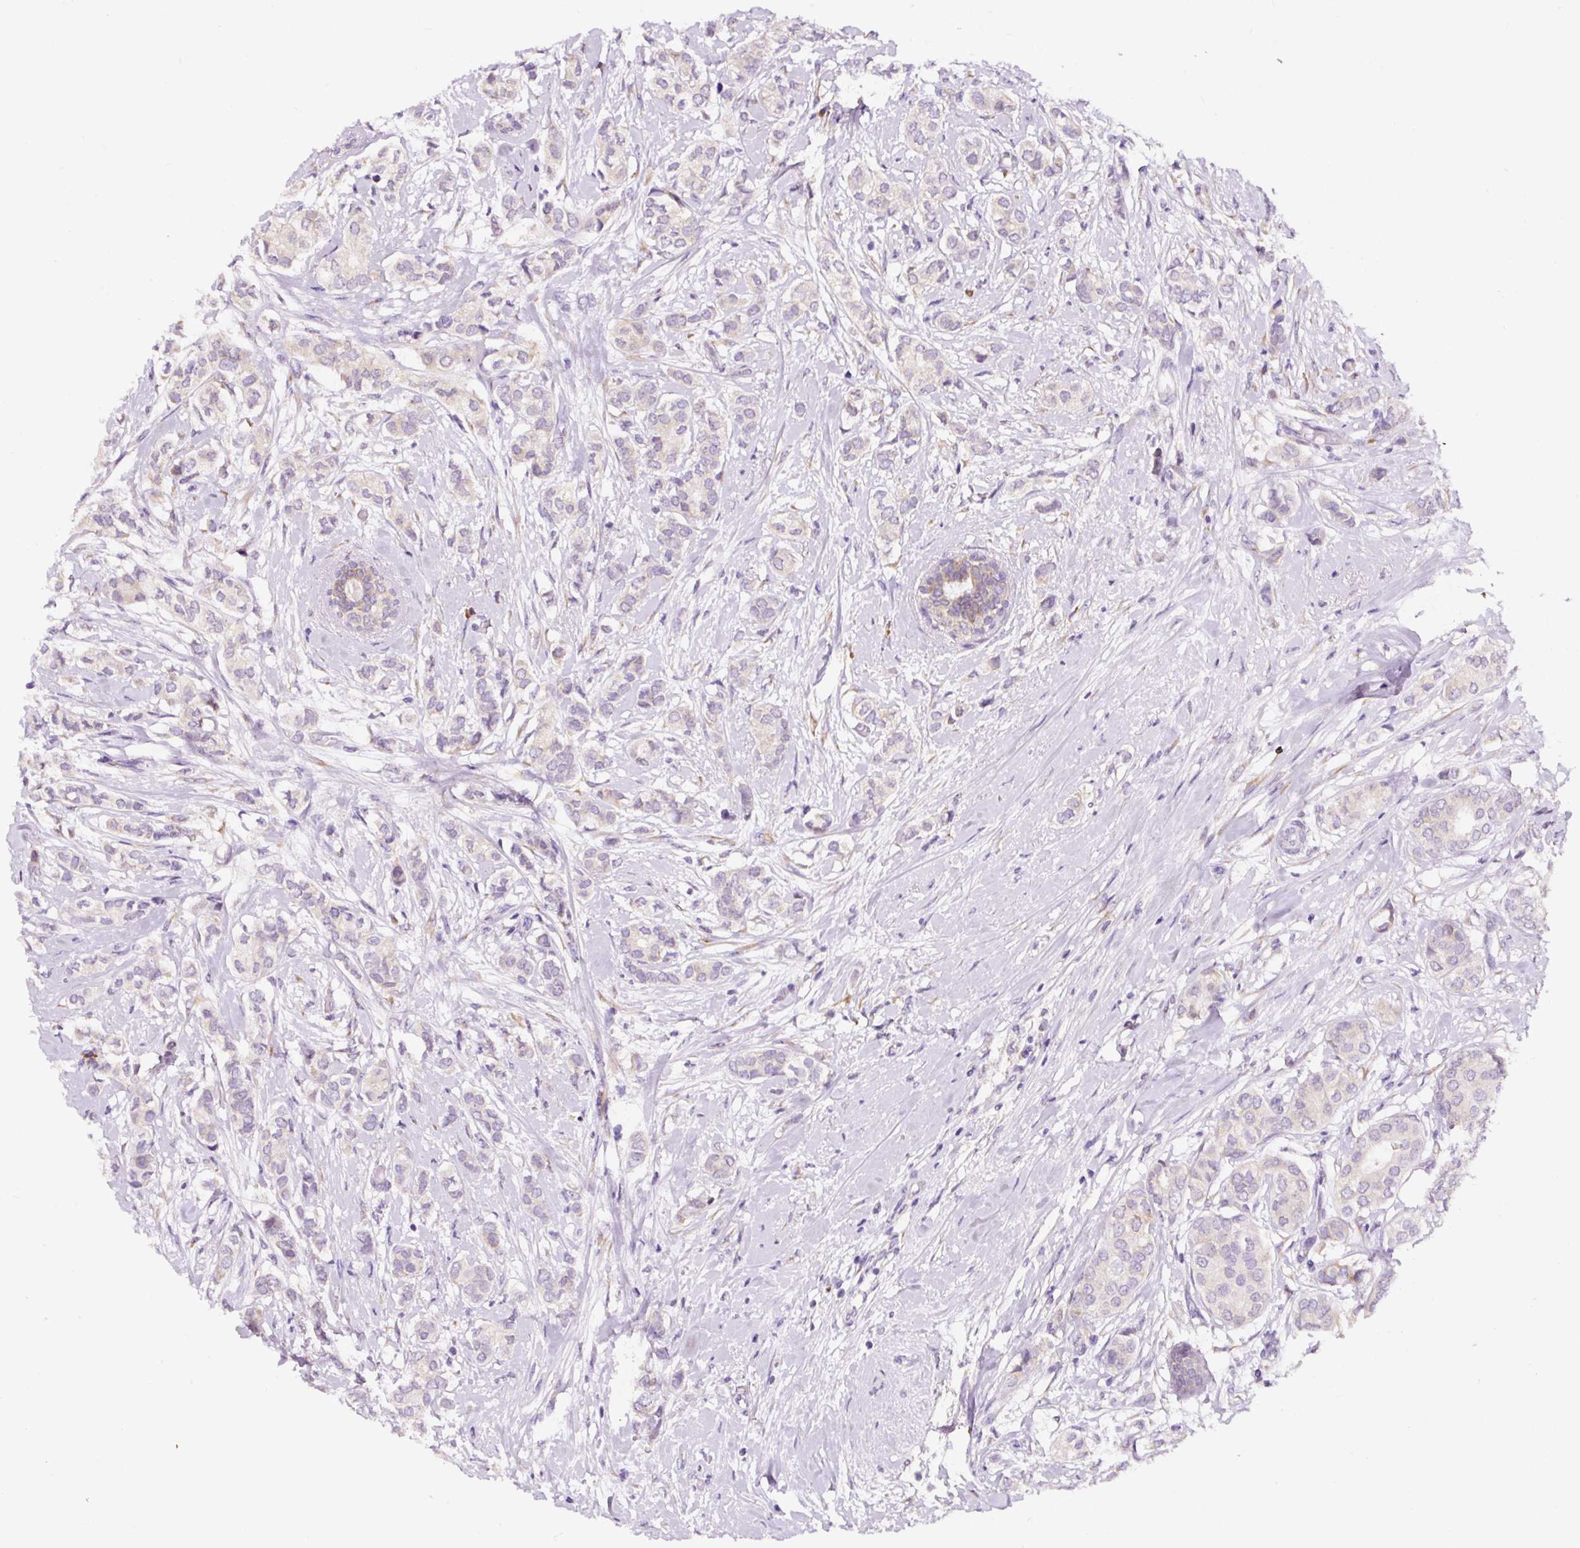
{"staining": {"intensity": "negative", "quantity": "none", "location": "none"}, "tissue": "breast cancer", "cell_type": "Tumor cells", "image_type": "cancer", "snomed": [{"axis": "morphology", "description": "Duct carcinoma"}, {"axis": "topography", "description": "Breast"}], "caption": "There is no significant expression in tumor cells of invasive ductal carcinoma (breast).", "gene": "DDOST", "patient": {"sex": "female", "age": 73}}